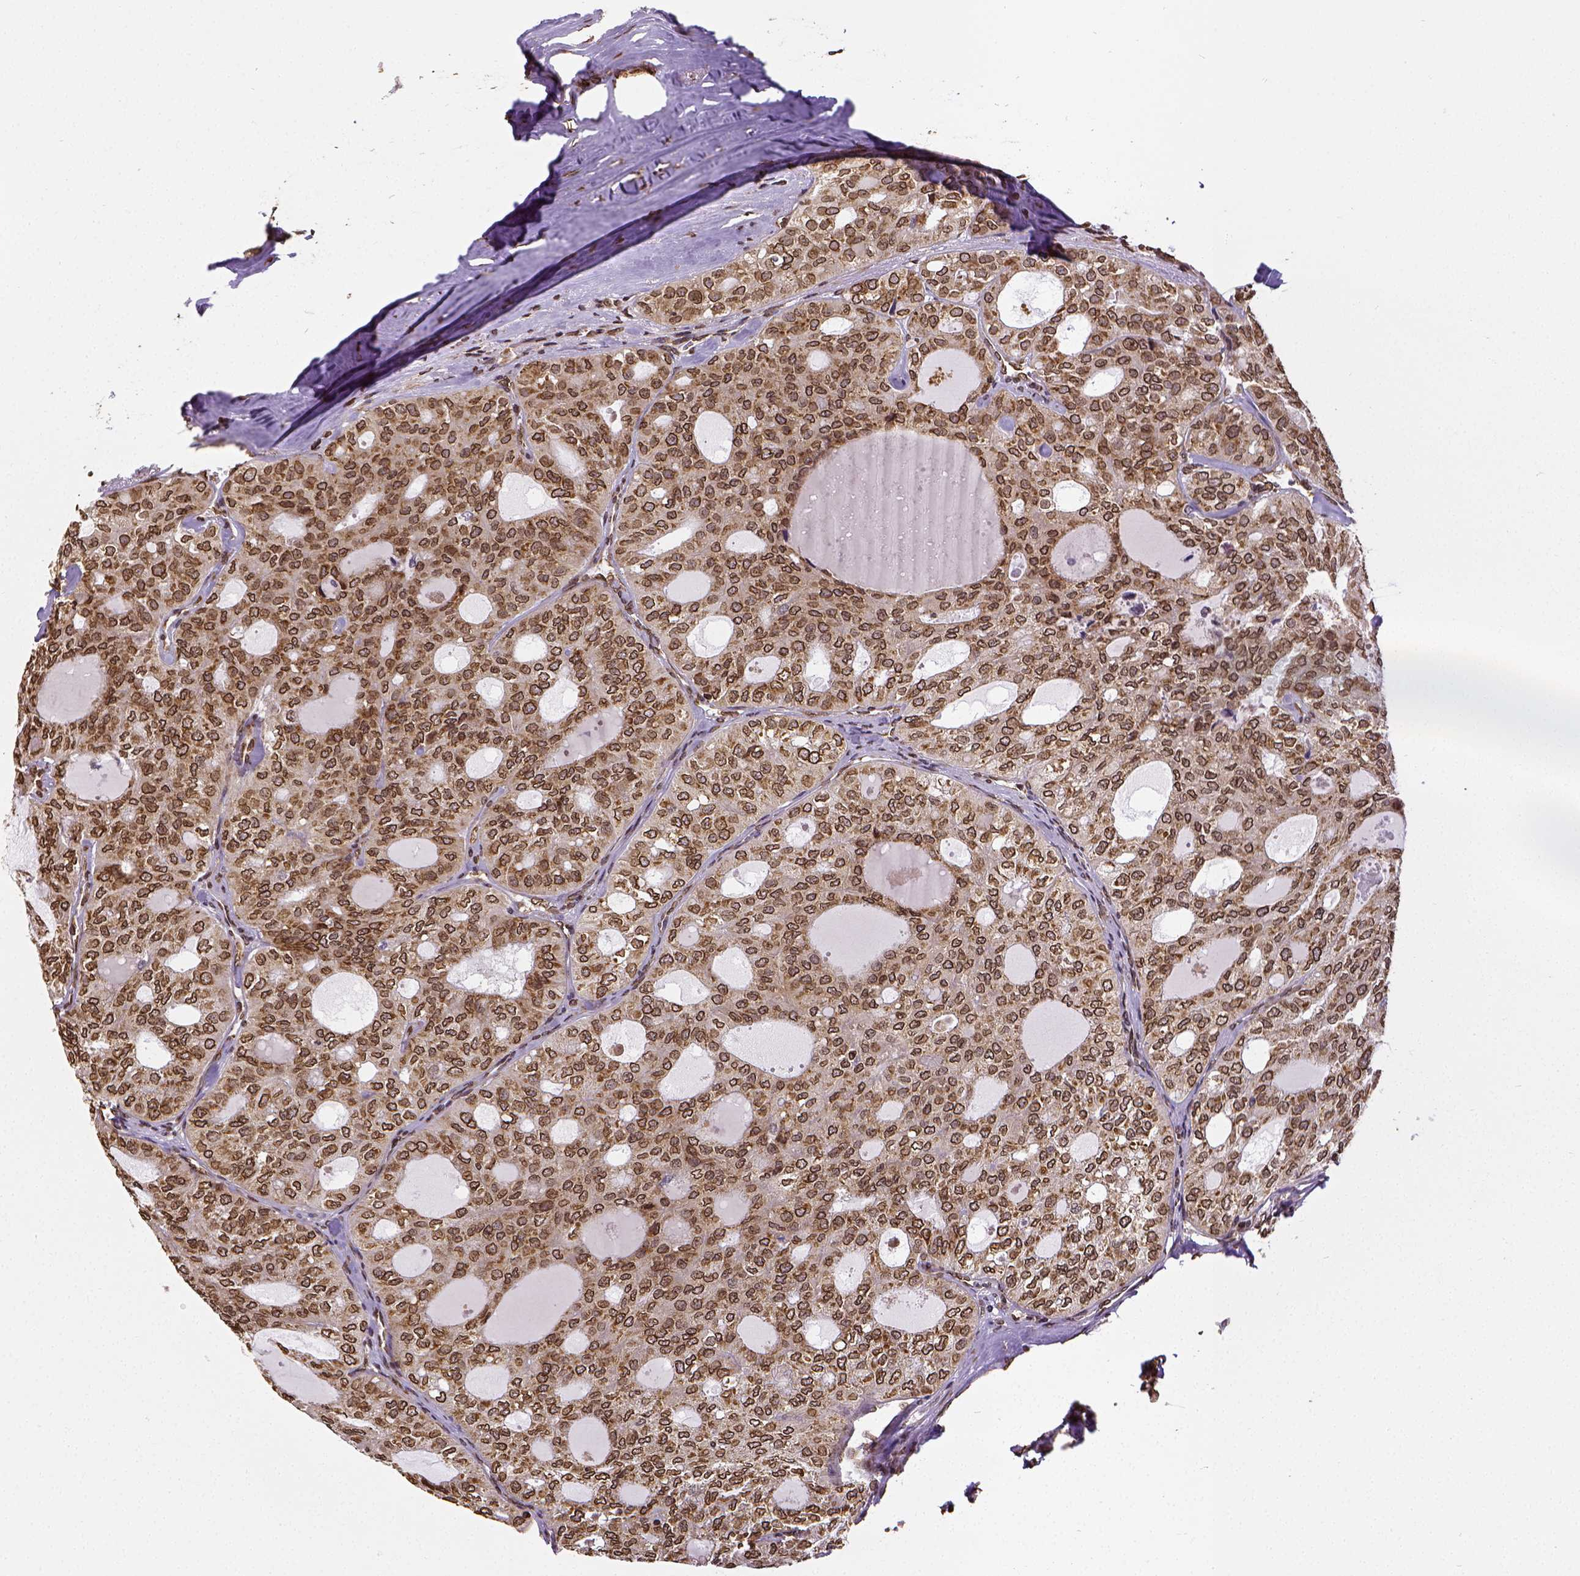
{"staining": {"intensity": "moderate", "quantity": ">75%", "location": "cytoplasmic/membranous,nuclear"}, "tissue": "thyroid cancer", "cell_type": "Tumor cells", "image_type": "cancer", "snomed": [{"axis": "morphology", "description": "Follicular adenoma carcinoma, NOS"}, {"axis": "topography", "description": "Thyroid gland"}], "caption": "Immunohistochemistry of thyroid cancer exhibits medium levels of moderate cytoplasmic/membranous and nuclear staining in approximately >75% of tumor cells.", "gene": "MTDH", "patient": {"sex": "male", "age": 75}}